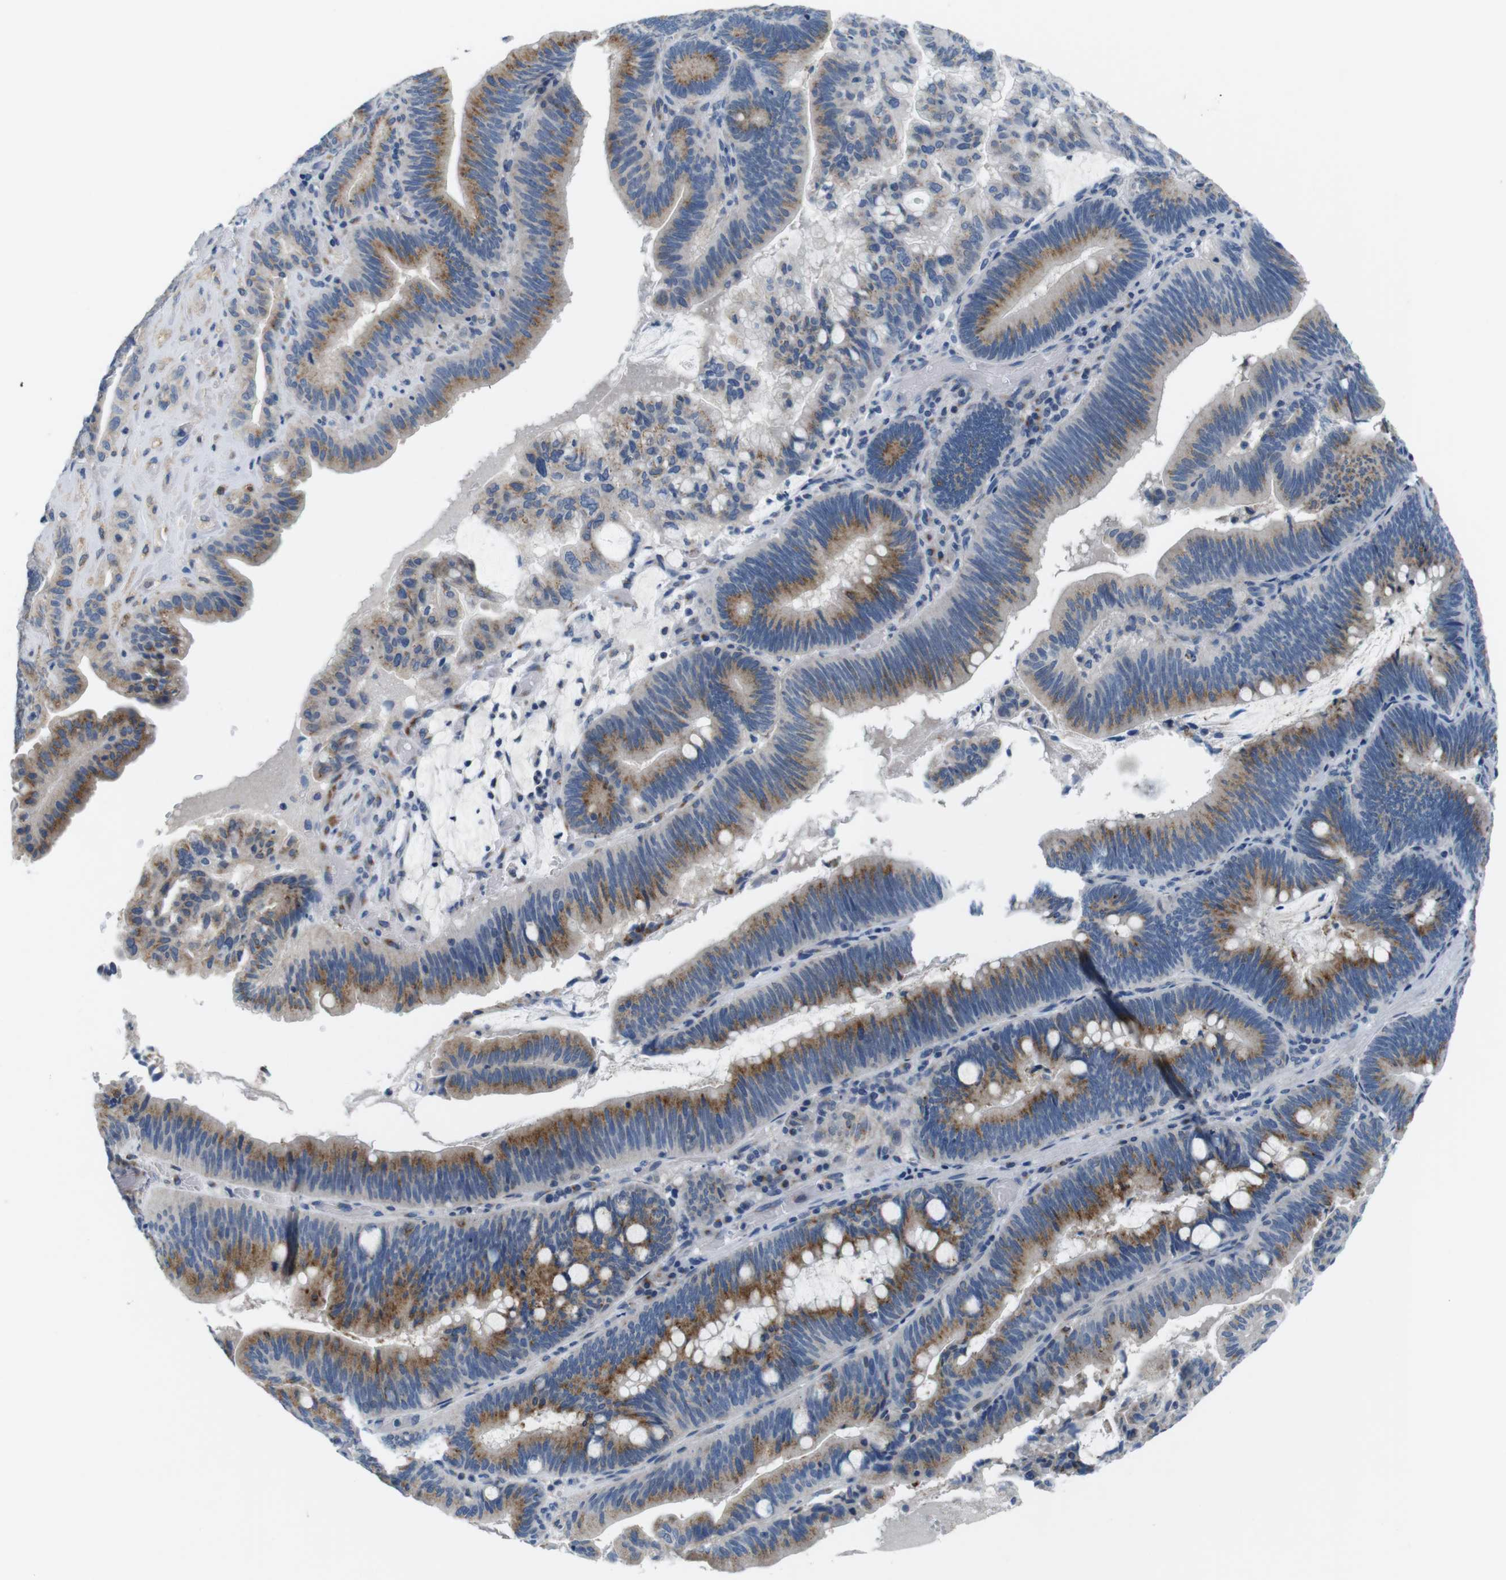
{"staining": {"intensity": "moderate", "quantity": ">75%", "location": "cytoplasmic/membranous"}, "tissue": "pancreatic cancer", "cell_type": "Tumor cells", "image_type": "cancer", "snomed": [{"axis": "morphology", "description": "Adenocarcinoma, NOS"}, {"axis": "topography", "description": "Pancreas"}], "caption": "Pancreatic adenocarcinoma stained with a protein marker demonstrates moderate staining in tumor cells.", "gene": "GOLGA2", "patient": {"sex": "male", "age": 82}}